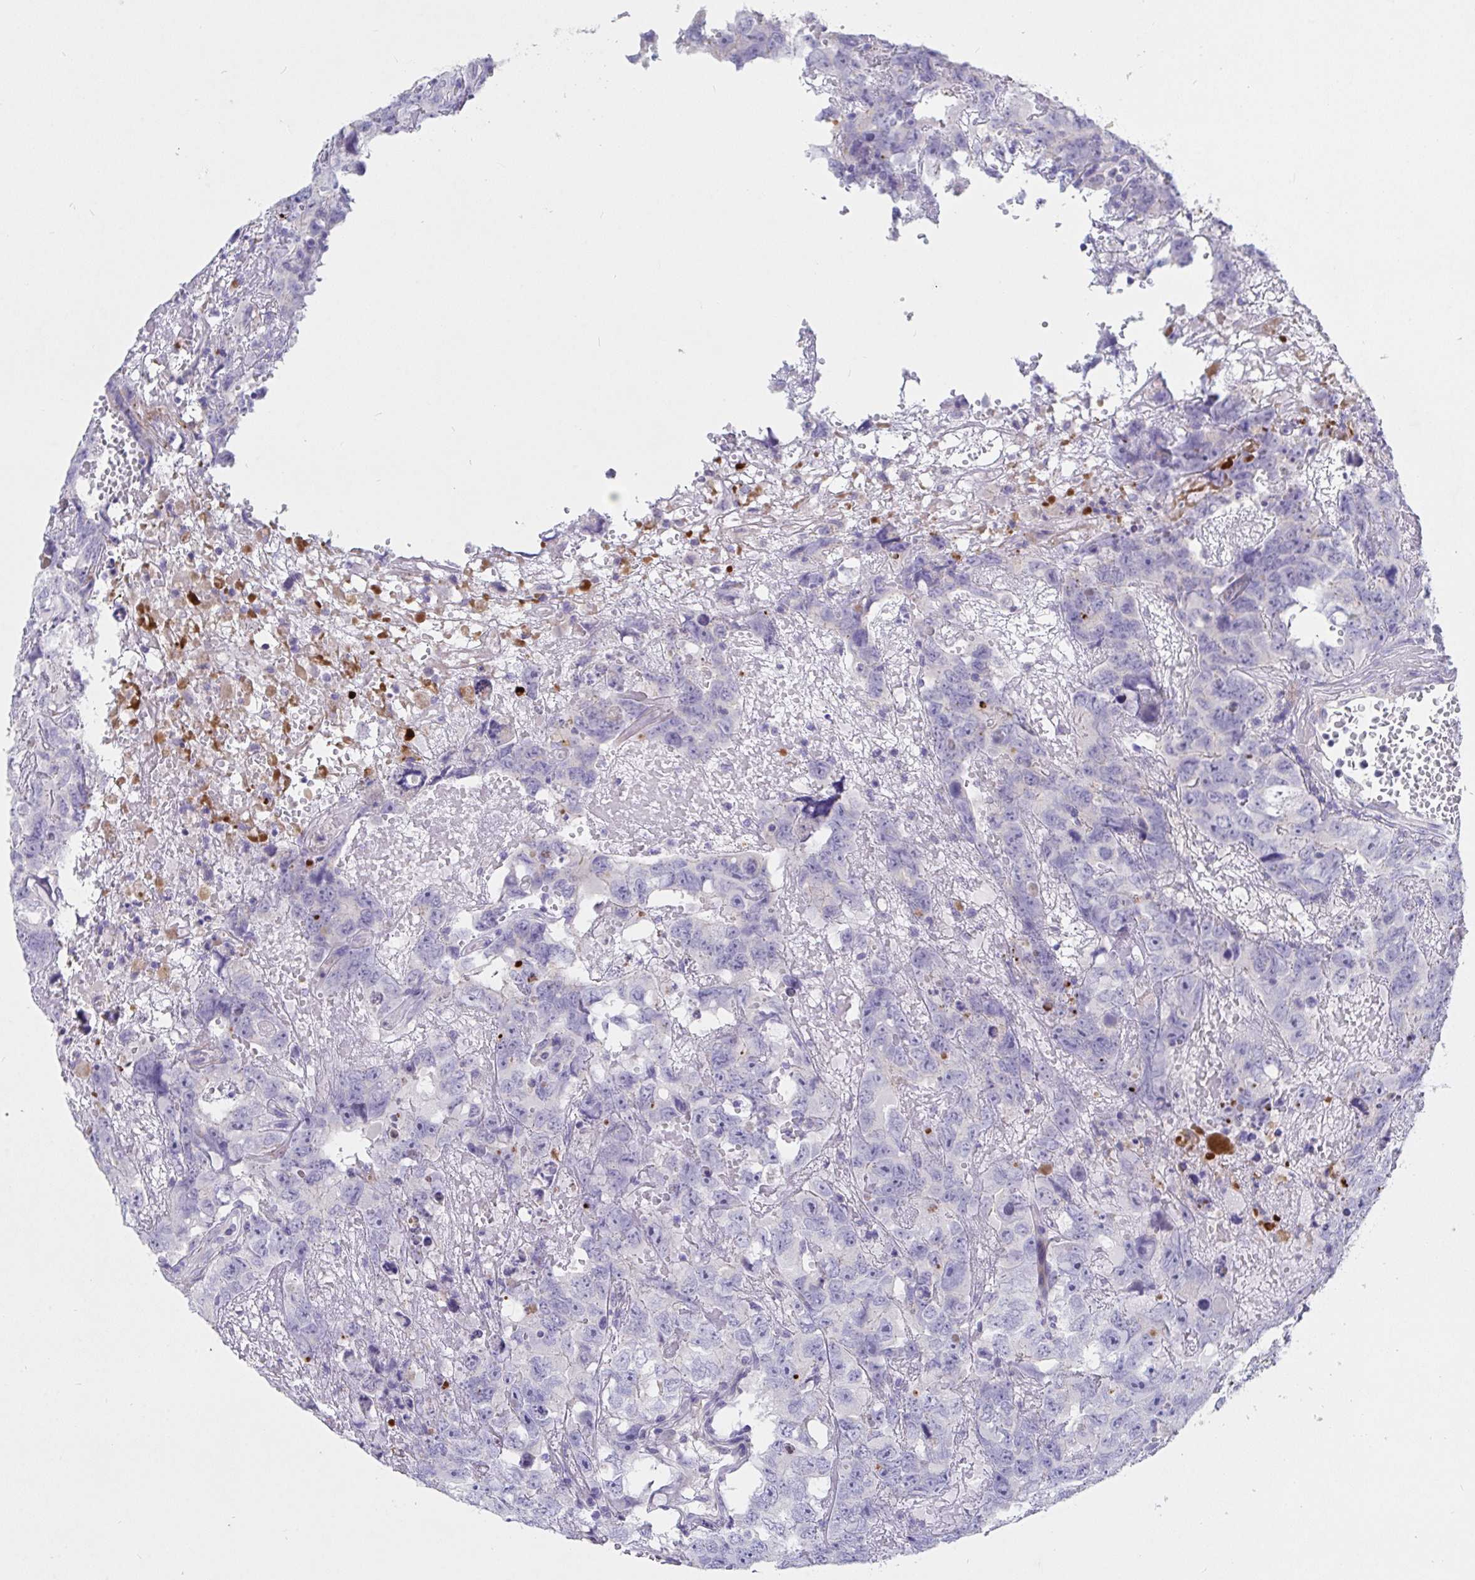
{"staining": {"intensity": "negative", "quantity": "none", "location": "none"}, "tissue": "testis cancer", "cell_type": "Tumor cells", "image_type": "cancer", "snomed": [{"axis": "morphology", "description": "Carcinoma, Embryonal, NOS"}, {"axis": "topography", "description": "Testis"}], "caption": "Immunohistochemistry histopathology image of testis cancer stained for a protein (brown), which displays no positivity in tumor cells.", "gene": "ZNF561", "patient": {"sex": "male", "age": 45}}